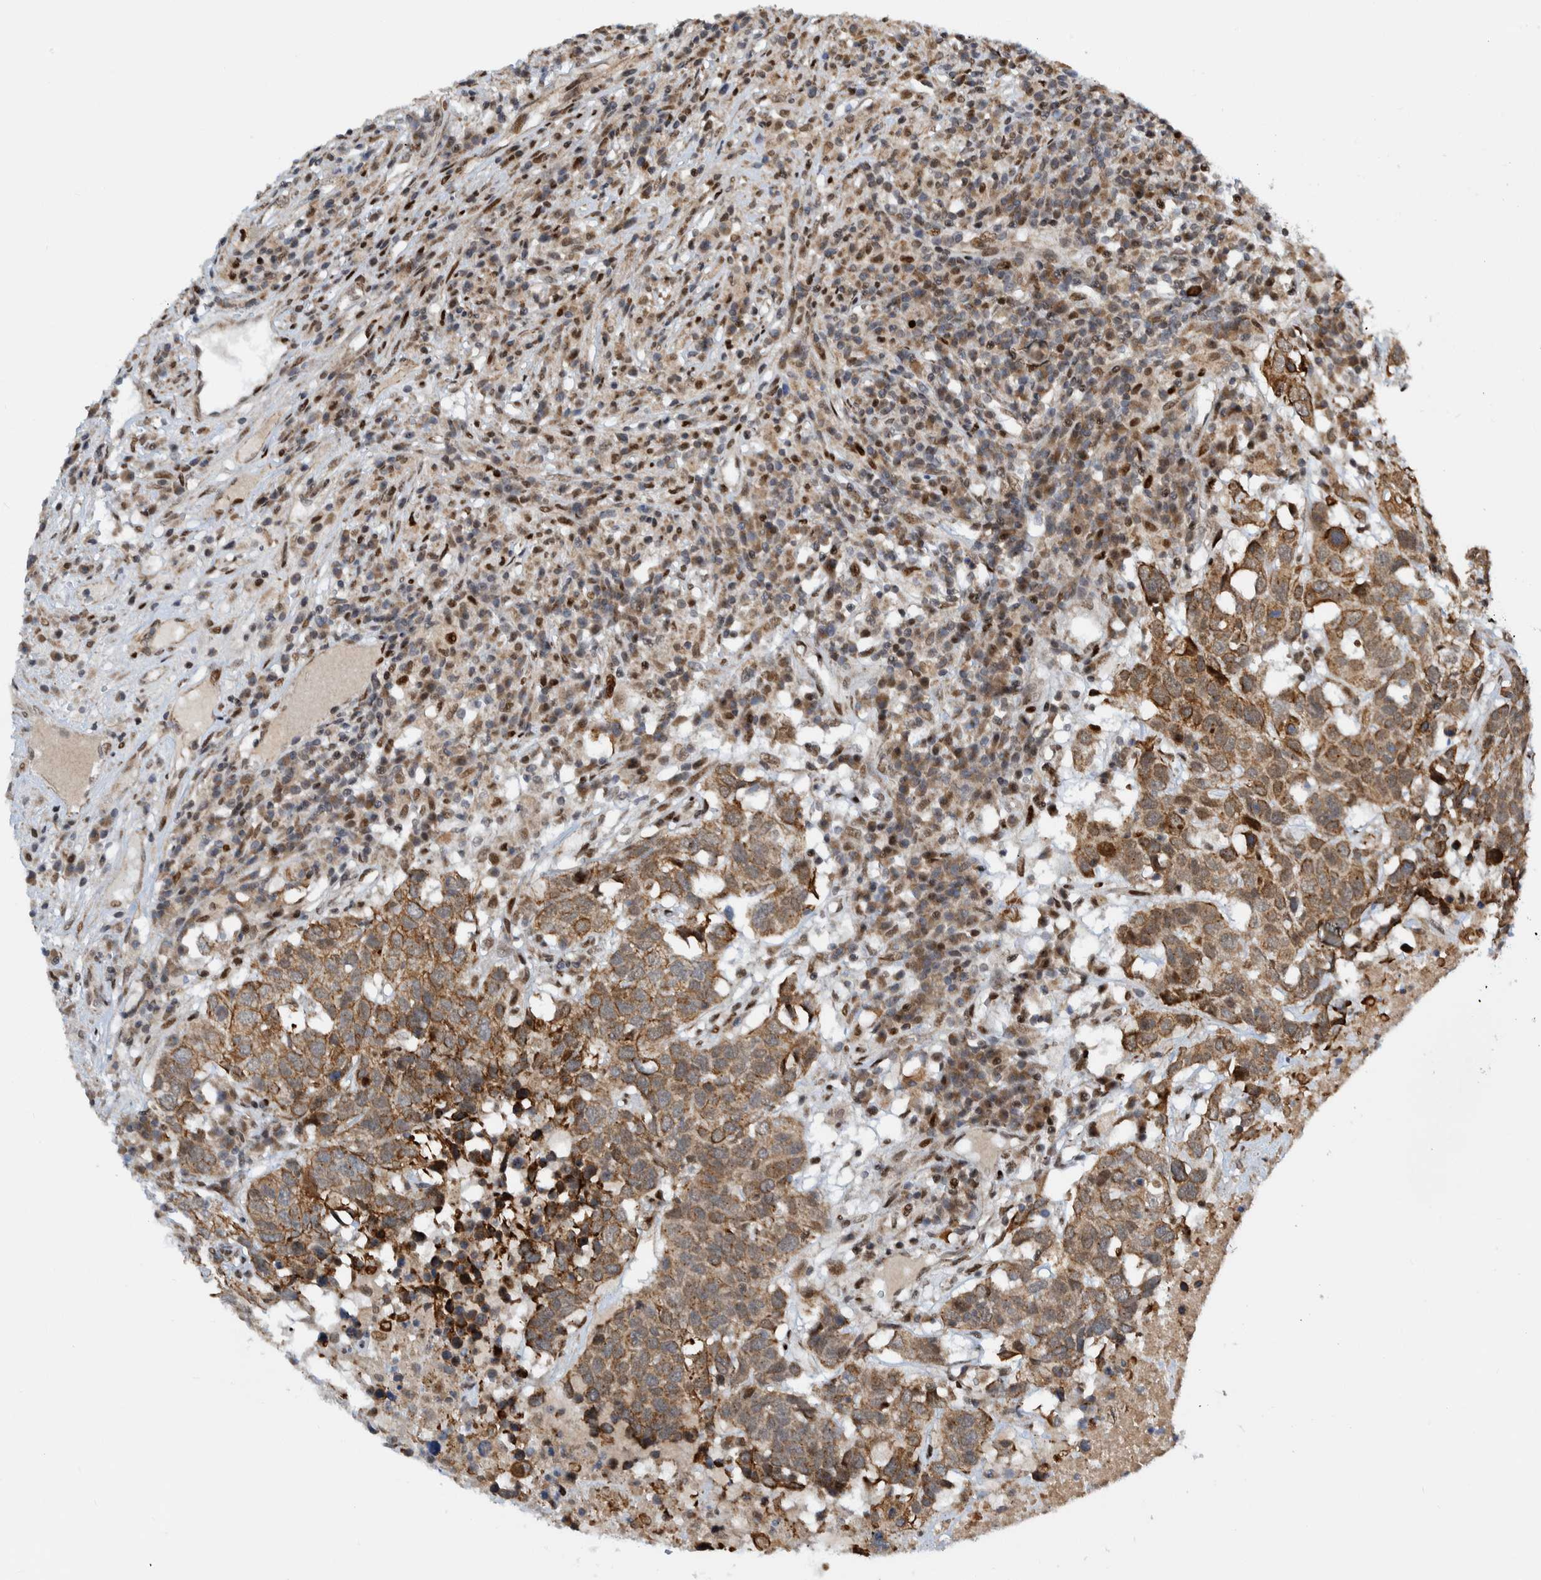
{"staining": {"intensity": "moderate", "quantity": "25%-75%", "location": "cytoplasmic/membranous"}, "tissue": "head and neck cancer", "cell_type": "Tumor cells", "image_type": "cancer", "snomed": [{"axis": "morphology", "description": "Squamous cell carcinoma, NOS"}, {"axis": "topography", "description": "Head-Neck"}], "caption": "Head and neck cancer (squamous cell carcinoma) stained for a protein shows moderate cytoplasmic/membranous positivity in tumor cells. (brown staining indicates protein expression, while blue staining denotes nuclei).", "gene": "CCDC57", "patient": {"sex": "male", "age": 66}}